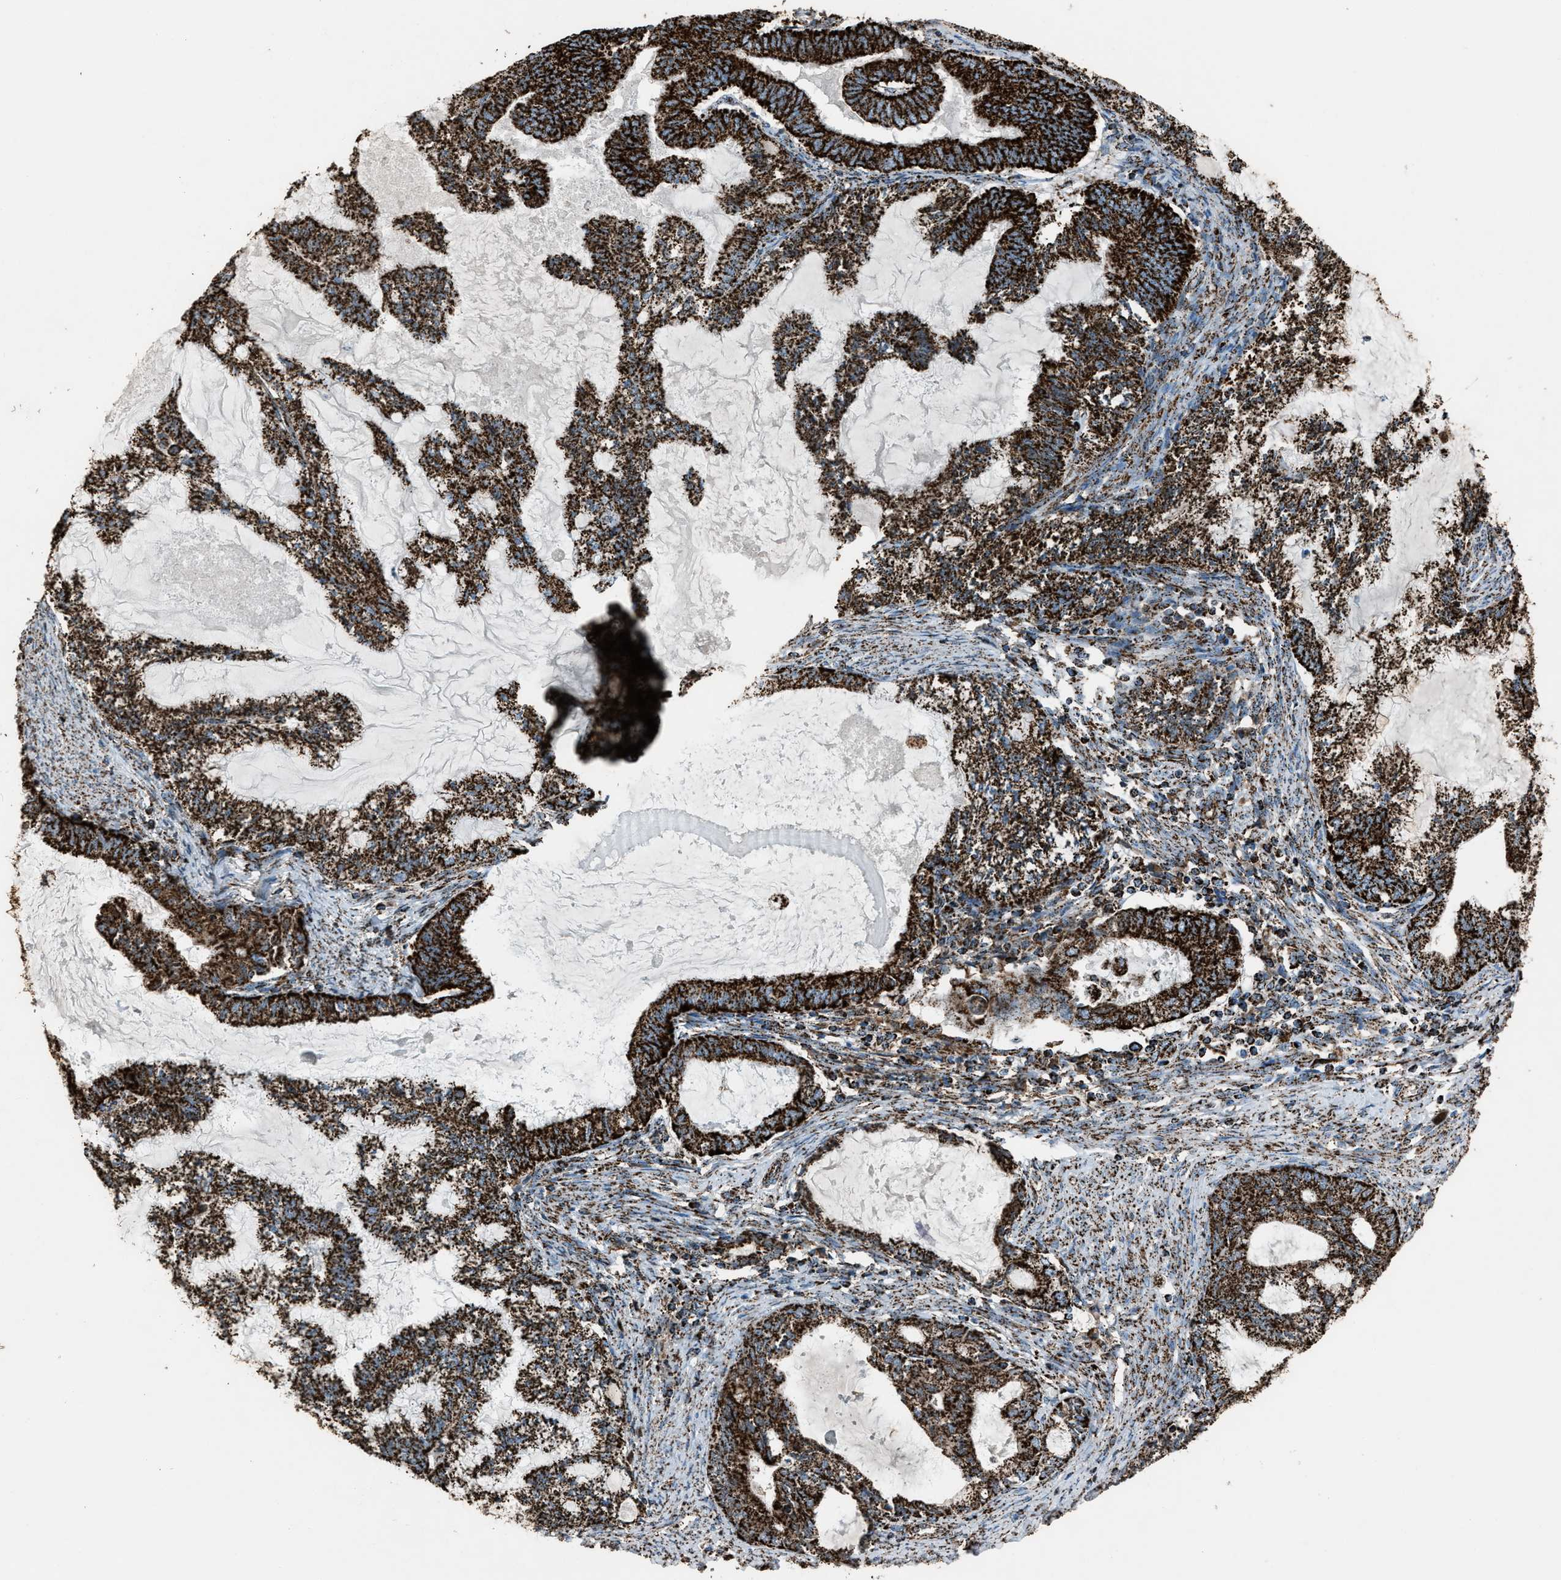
{"staining": {"intensity": "strong", "quantity": ">75%", "location": "cytoplasmic/membranous"}, "tissue": "endometrial cancer", "cell_type": "Tumor cells", "image_type": "cancer", "snomed": [{"axis": "morphology", "description": "Adenocarcinoma, NOS"}, {"axis": "topography", "description": "Endometrium"}], "caption": "Tumor cells demonstrate high levels of strong cytoplasmic/membranous expression in approximately >75% of cells in human endometrial cancer (adenocarcinoma).", "gene": "MDH2", "patient": {"sex": "female", "age": 86}}